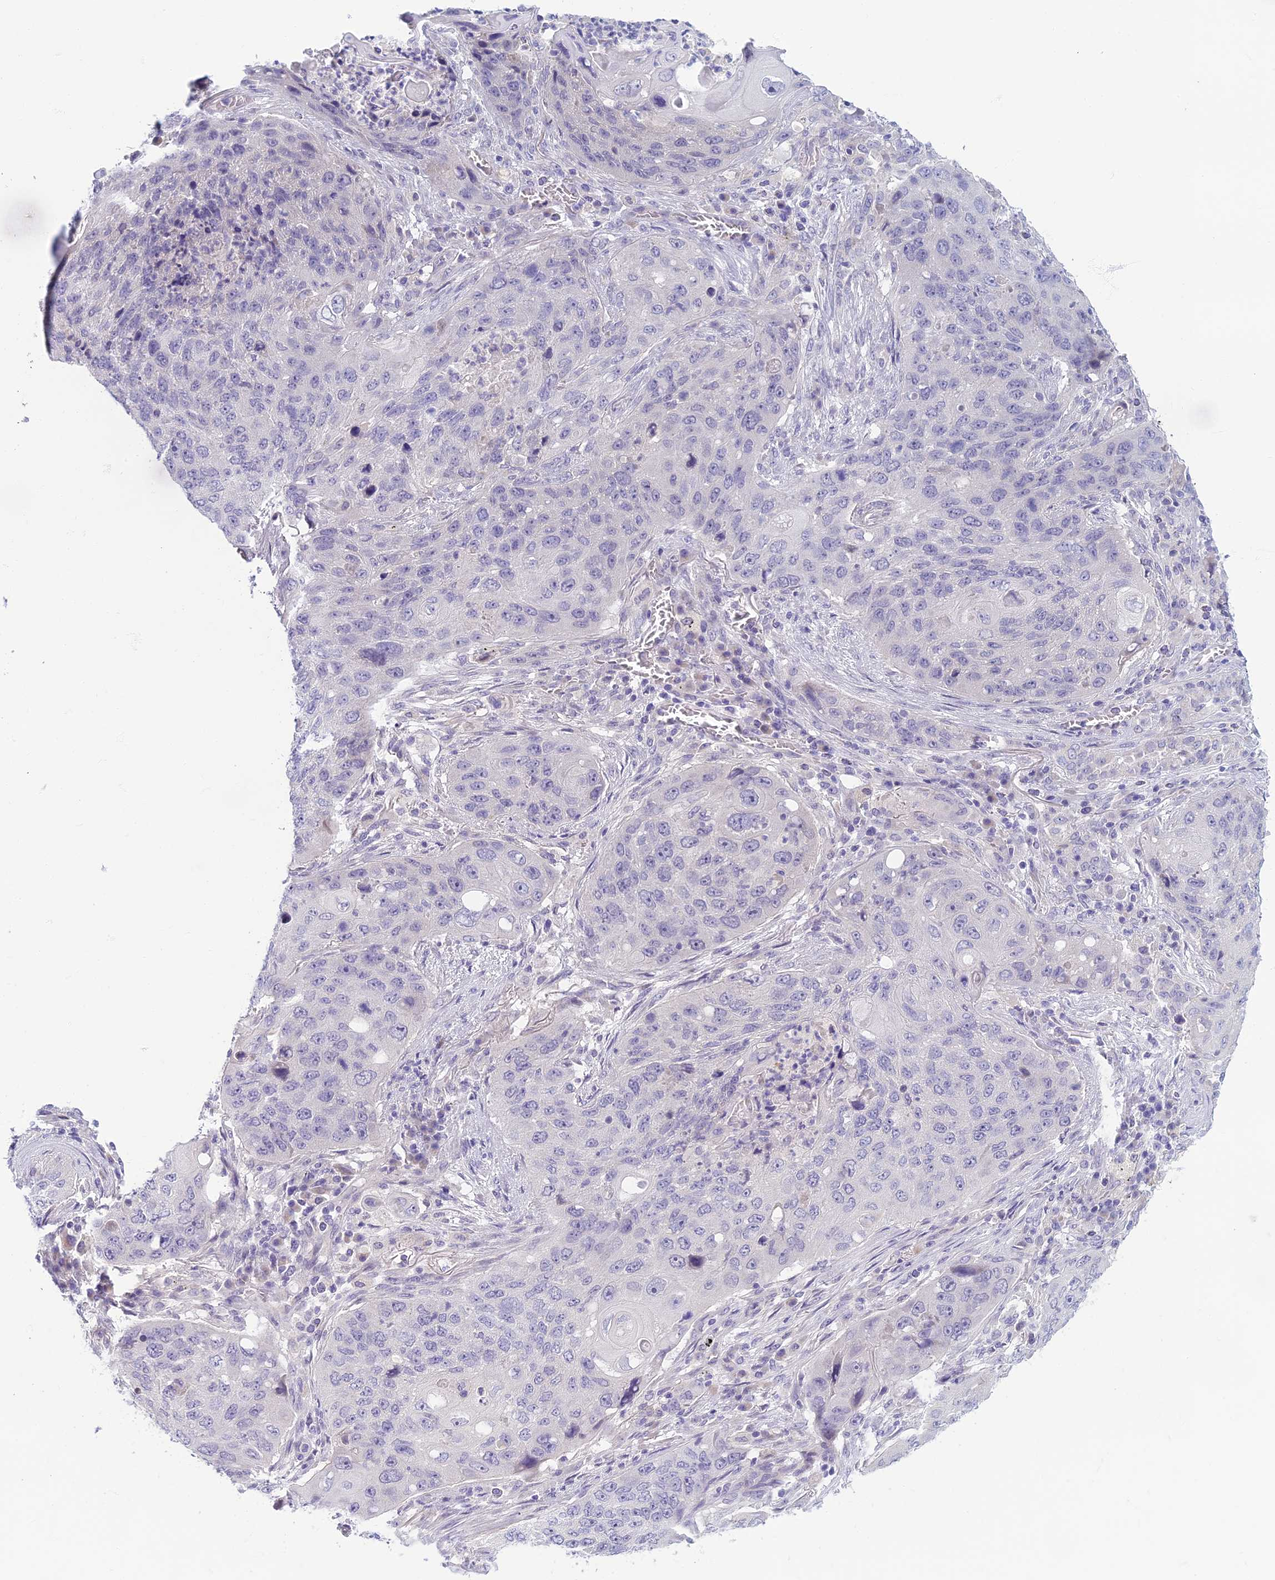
{"staining": {"intensity": "negative", "quantity": "none", "location": "none"}, "tissue": "lung cancer", "cell_type": "Tumor cells", "image_type": "cancer", "snomed": [{"axis": "morphology", "description": "Squamous cell carcinoma, NOS"}, {"axis": "topography", "description": "Lung"}], "caption": "The micrograph displays no significant staining in tumor cells of lung cancer (squamous cell carcinoma).", "gene": "SLC25A41", "patient": {"sex": "female", "age": 63}}